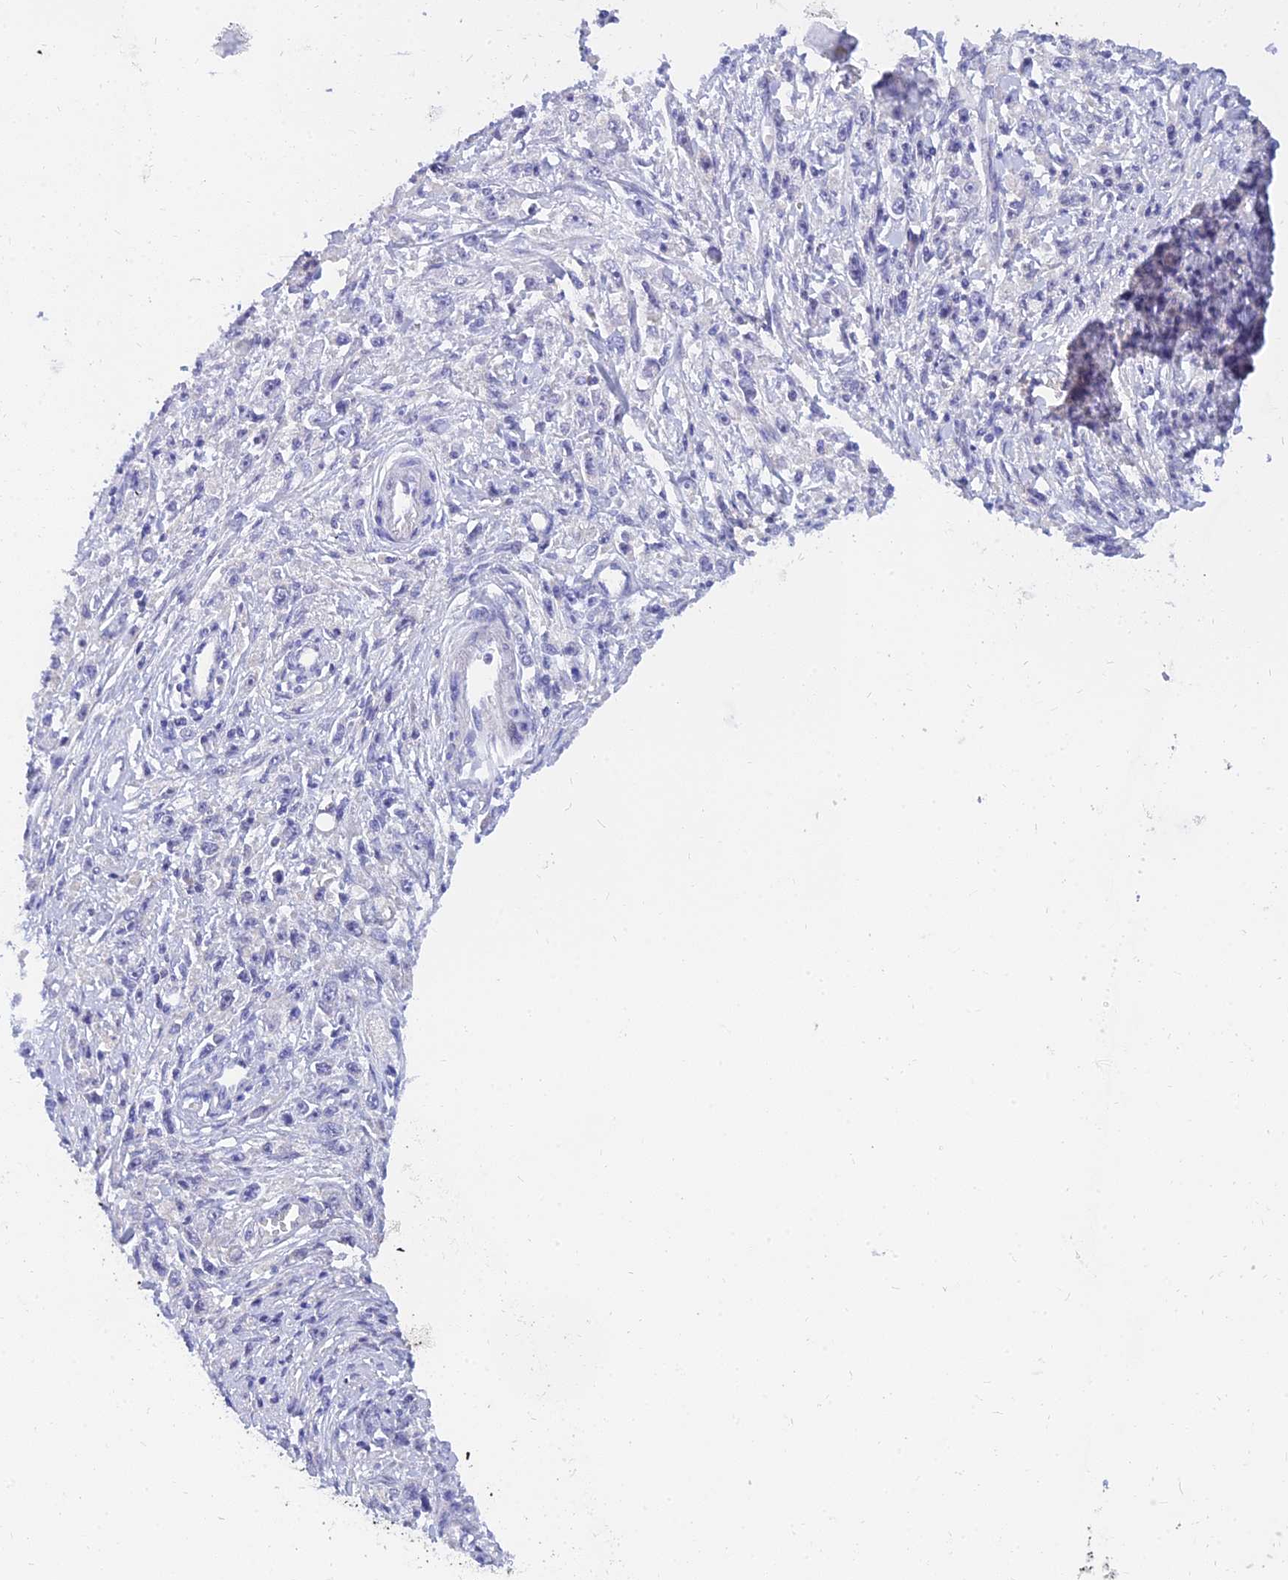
{"staining": {"intensity": "negative", "quantity": "none", "location": "none"}, "tissue": "stomach cancer", "cell_type": "Tumor cells", "image_type": "cancer", "snomed": [{"axis": "morphology", "description": "Adenocarcinoma, NOS"}, {"axis": "topography", "description": "Stomach"}], "caption": "Photomicrograph shows no protein staining in tumor cells of stomach adenocarcinoma tissue.", "gene": "TMEM161B", "patient": {"sex": "female", "age": 59}}